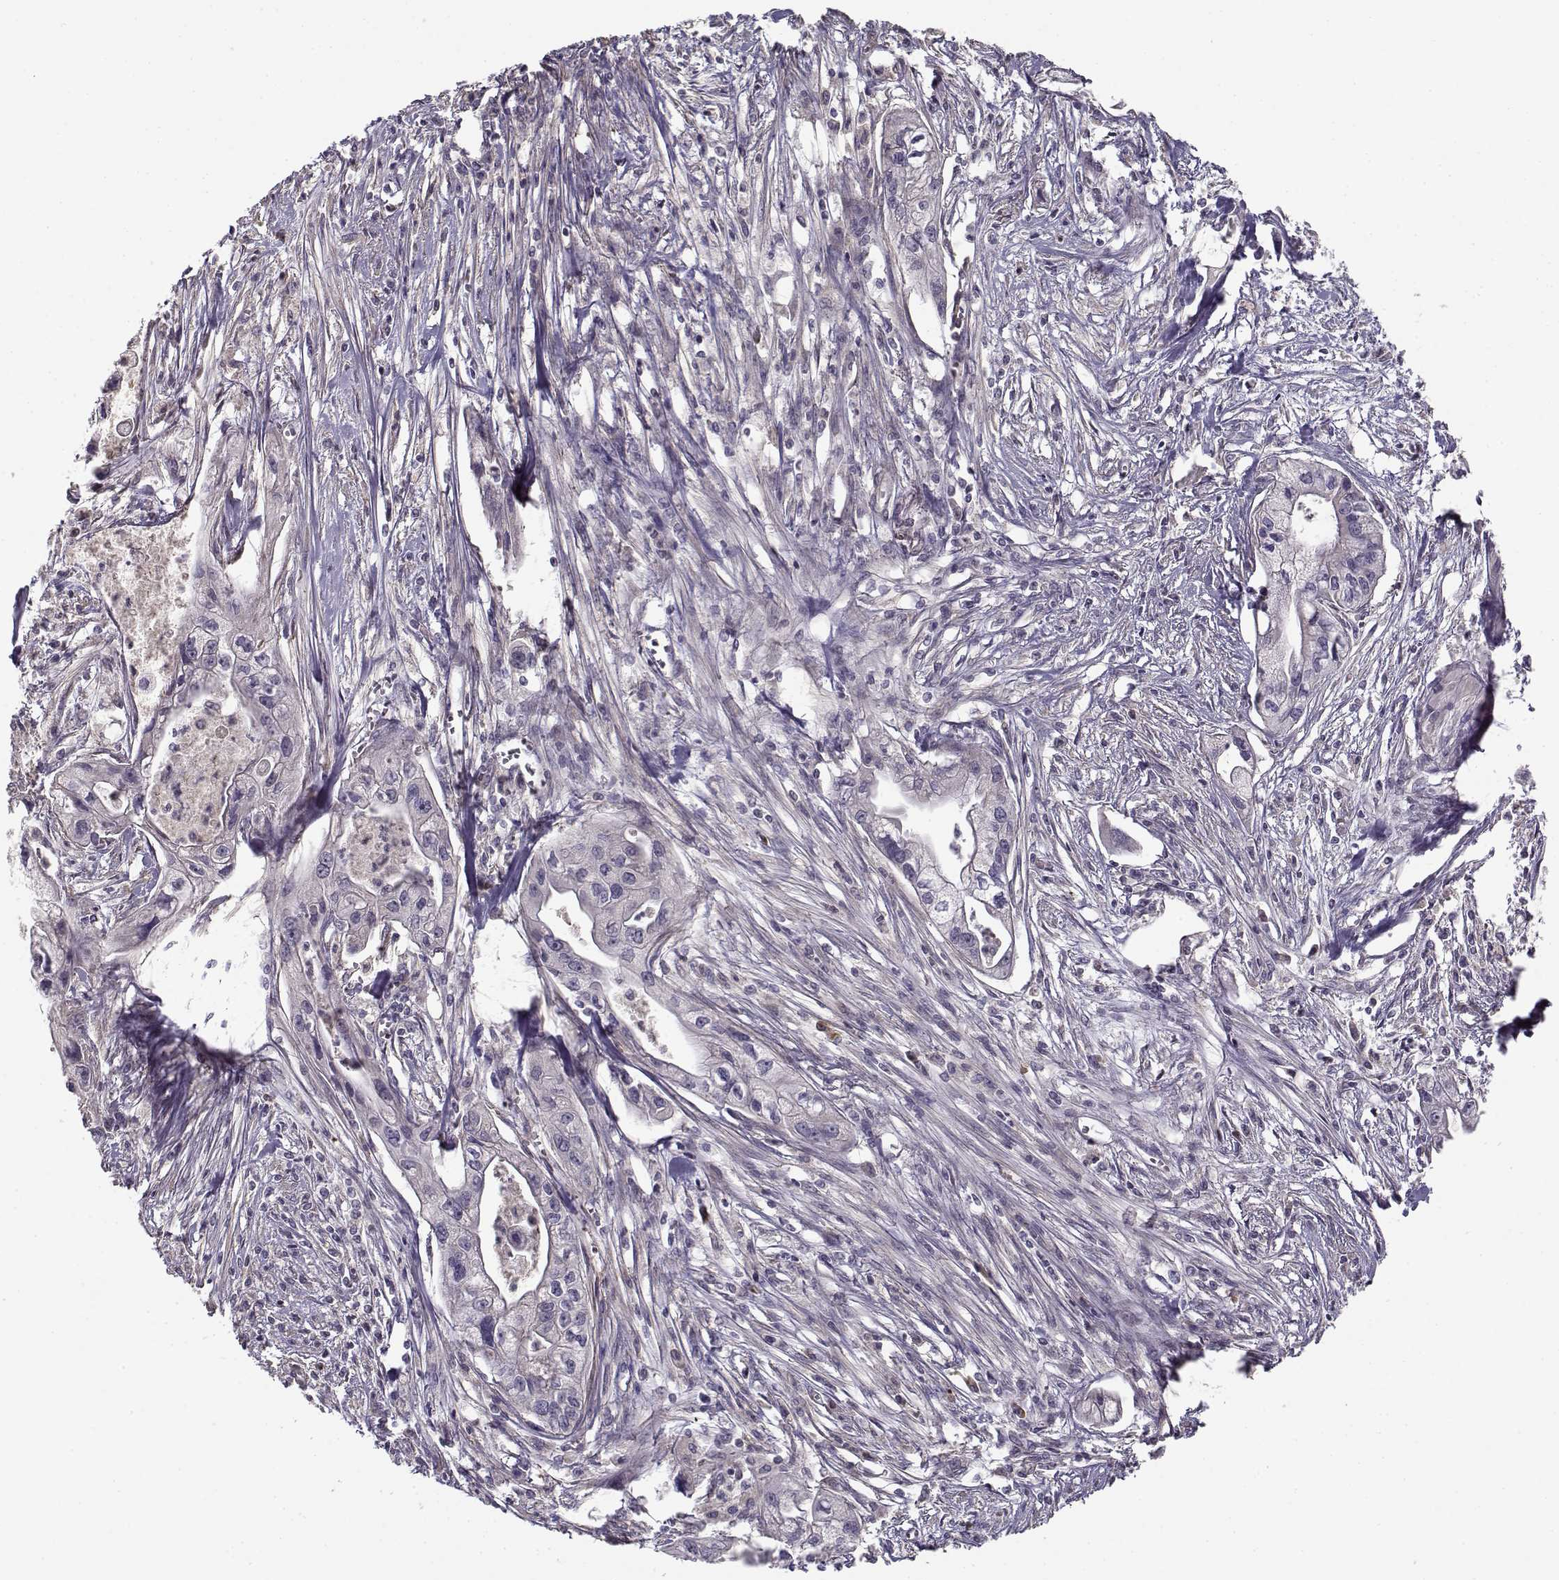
{"staining": {"intensity": "negative", "quantity": "none", "location": "none"}, "tissue": "pancreatic cancer", "cell_type": "Tumor cells", "image_type": "cancer", "snomed": [{"axis": "morphology", "description": "Adenocarcinoma, NOS"}, {"axis": "topography", "description": "Pancreas"}], "caption": "The immunohistochemistry photomicrograph has no significant expression in tumor cells of pancreatic adenocarcinoma tissue.", "gene": "ENTPD8", "patient": {"sex": "male", "age": 70}}